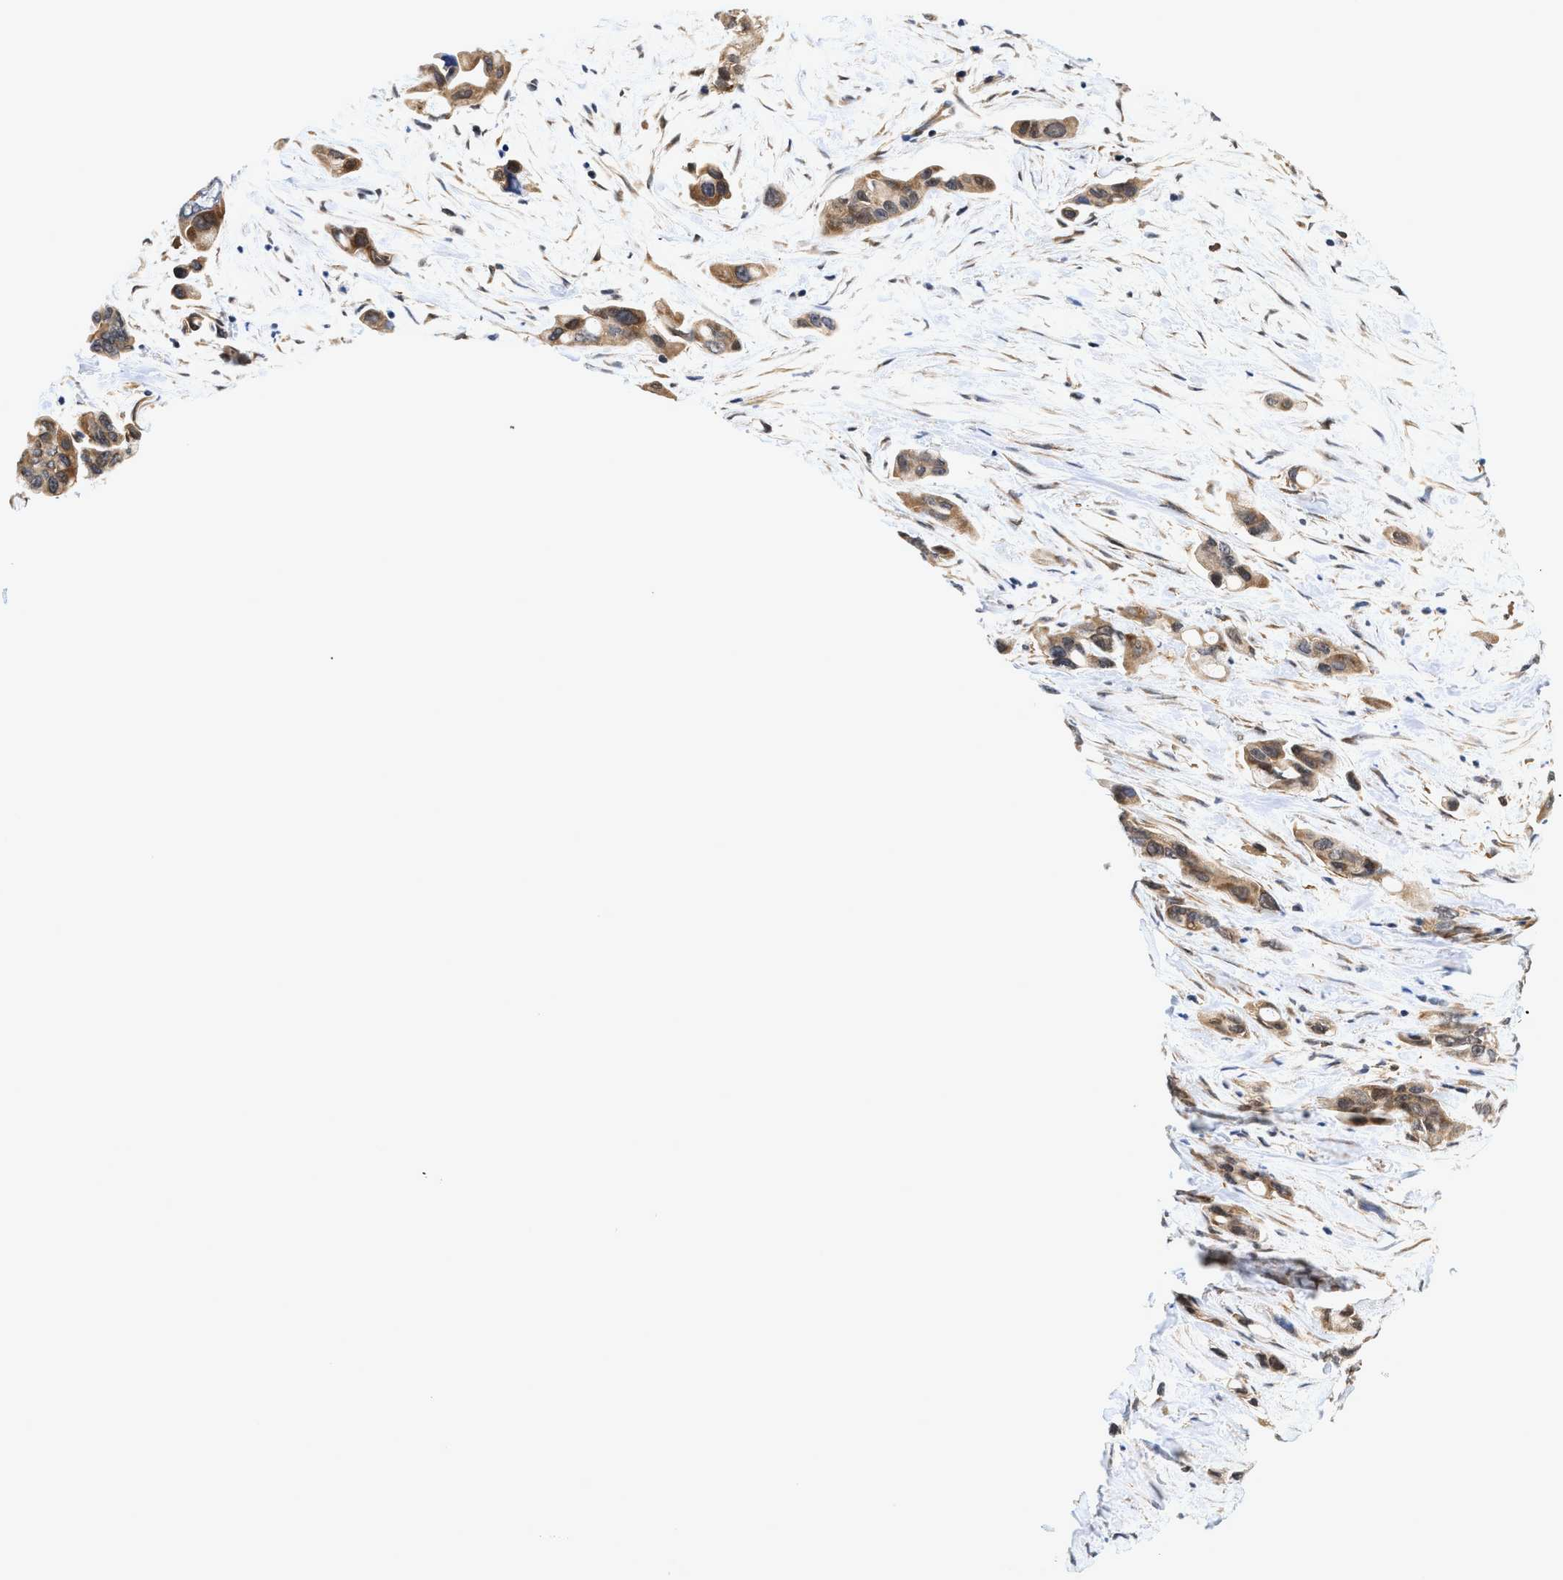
{"staining": {"intensity": "moderate", "quantity": ">75%", "location": "cytoplasmic/membranous"}, "tissue": "pancreatic cancer", "cell_type": "Tumor cells", "image_type": "cancer", "snomed": [{"axis": "morphology", "description": "Adenocarcinoma, NOS"}, {"axis": "topography", "description": "Pancreas"}], "caption": "The immunohistochemical stain shows moderate cytoplasmic/membranous expression in tumor cells of pancreatic cancer tissue.", "gene": "GPRASP2", "patient": {"sex": "male", "age": 53}}